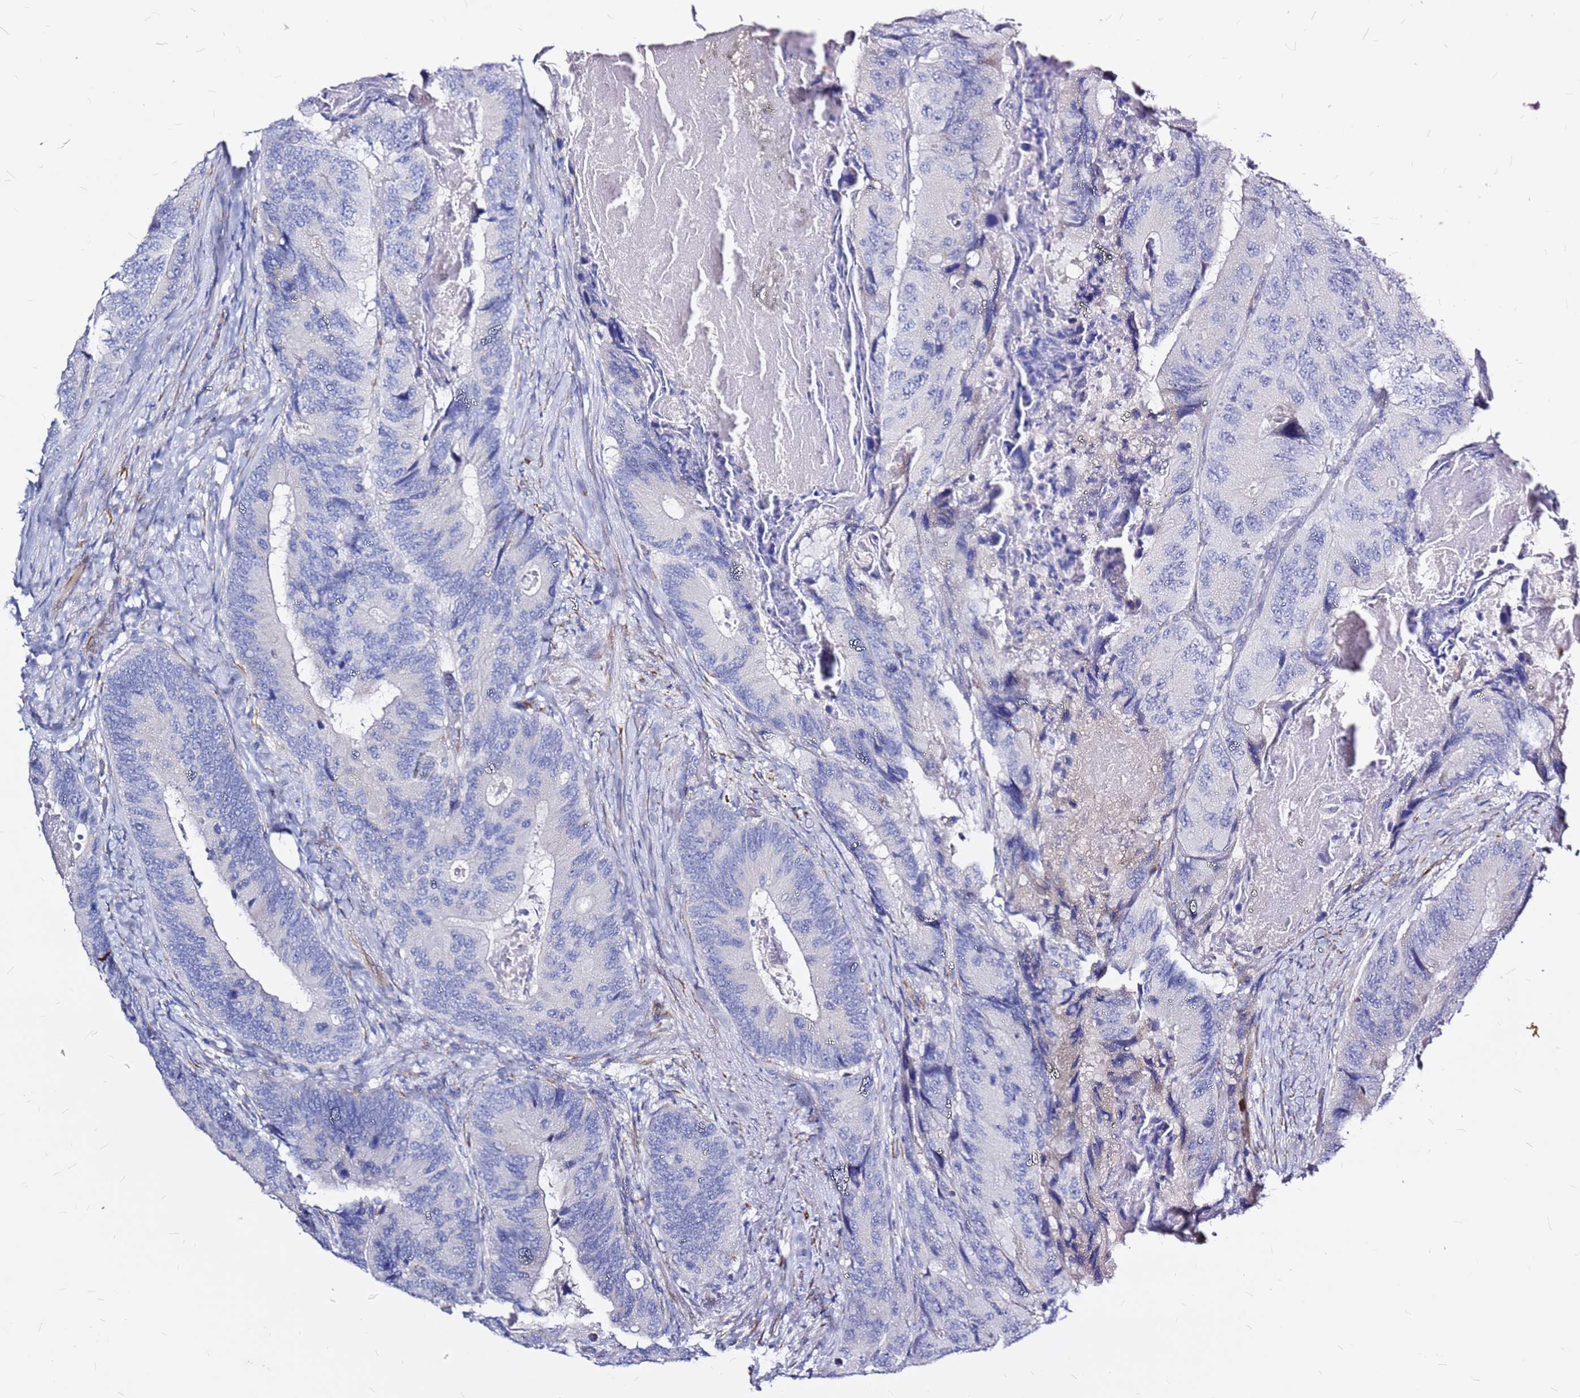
{"staining": {"intensity": "negative", "quantity": "none", "location": "none"}, "tissue": "colorectal cancer", "cell_type": "Tumor cells", "image_type": "cancer", "snomed": [{"axis": "morphology", "description": "Adenocarcinoma, NOS"}, {"axis": "topography", "description": "Colon"}], "caption": "This is a histopathology image of immunohistochemistry staining of colorectal adenocarcinoma, which shows no staining in tumor cells. (DAB IHC visualized using brightfield microscopy, high magnification).", "gene": "CASD1", "patient": {"sex": "male", "age": 84}}